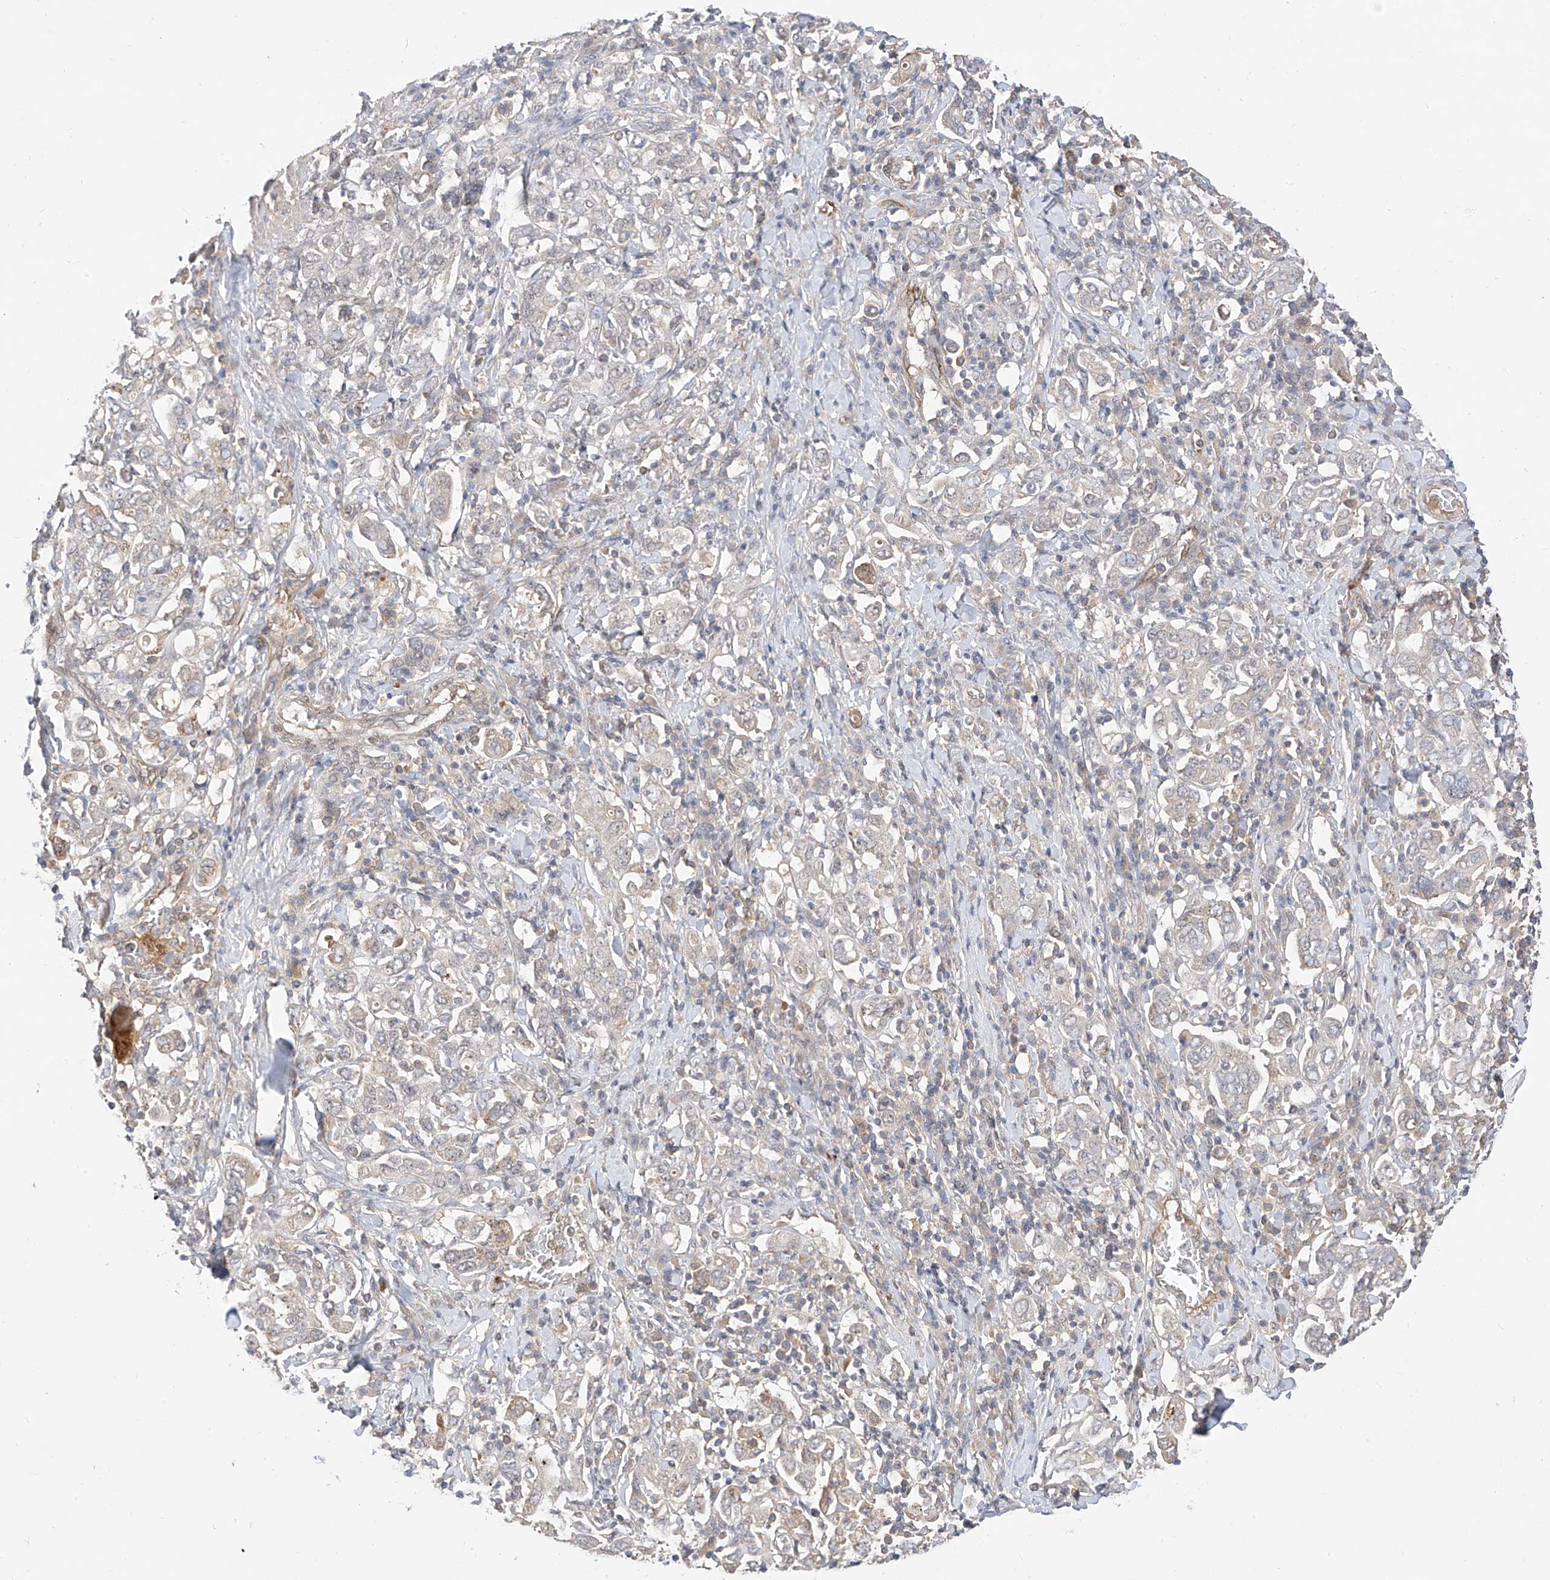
{"staining": {"intensity": "negative", "quantity": "none", "location": "none"}, "tissue": "stomach cancer", "cell_type": "Tumor cells", "image_type": "cancer", "snomed": [{"axis": "morphology", "description": "Adenocarcinoma, NOS"}, {"axis": "topography", "description": "Stomach, upper"}], "caption": "Stomach cancer (adenocarcinoma) stained for a protein using immunohistochemistry (IHC) reveals no staining tumor cells.", "gene": "MRTFA", "patient": {"sex": "male", "age": 62}}